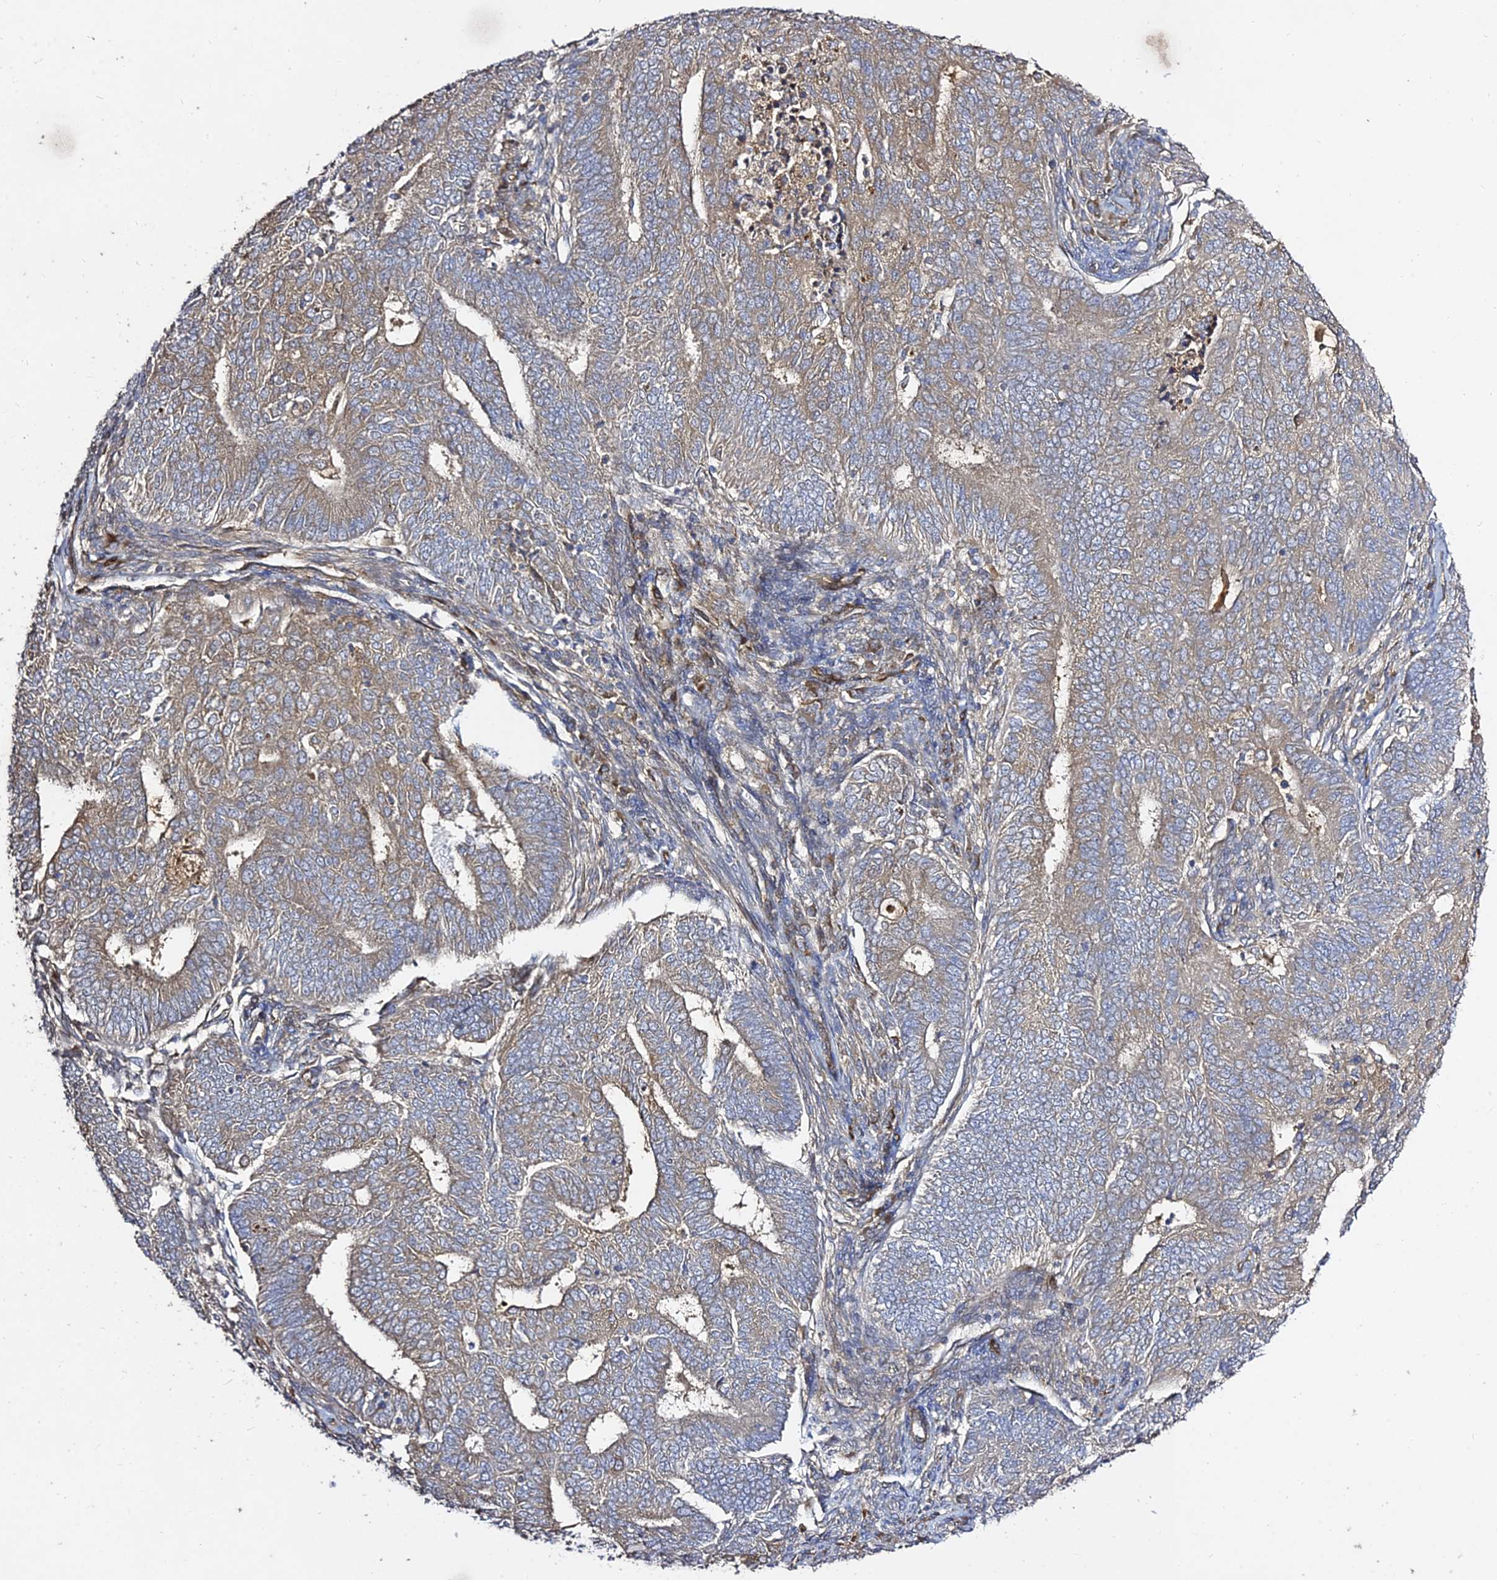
{"staining": {"intensity": "moderate", "quantity": "25%-75%", "location": "cytoplasmic/membranous"}, "tissue": "endometrial cancer", "cell_type": "Tumor cells", "image_type": "cancer", "snomed": [{"axis": "morphology", "description": "Adenocarcinoma, NOS"}, {"axis": "topography", "description": "Endometrium"}], "caption": "An IHC image of tumor tissue is shown. Protein staining in brown highlights moderate cytoplasmic/membranous positivity in adenocarcinoma (endometrial) within tumor cells.", "gene": "GRTP1", "patient": {"sex": "female", "age": 62}}